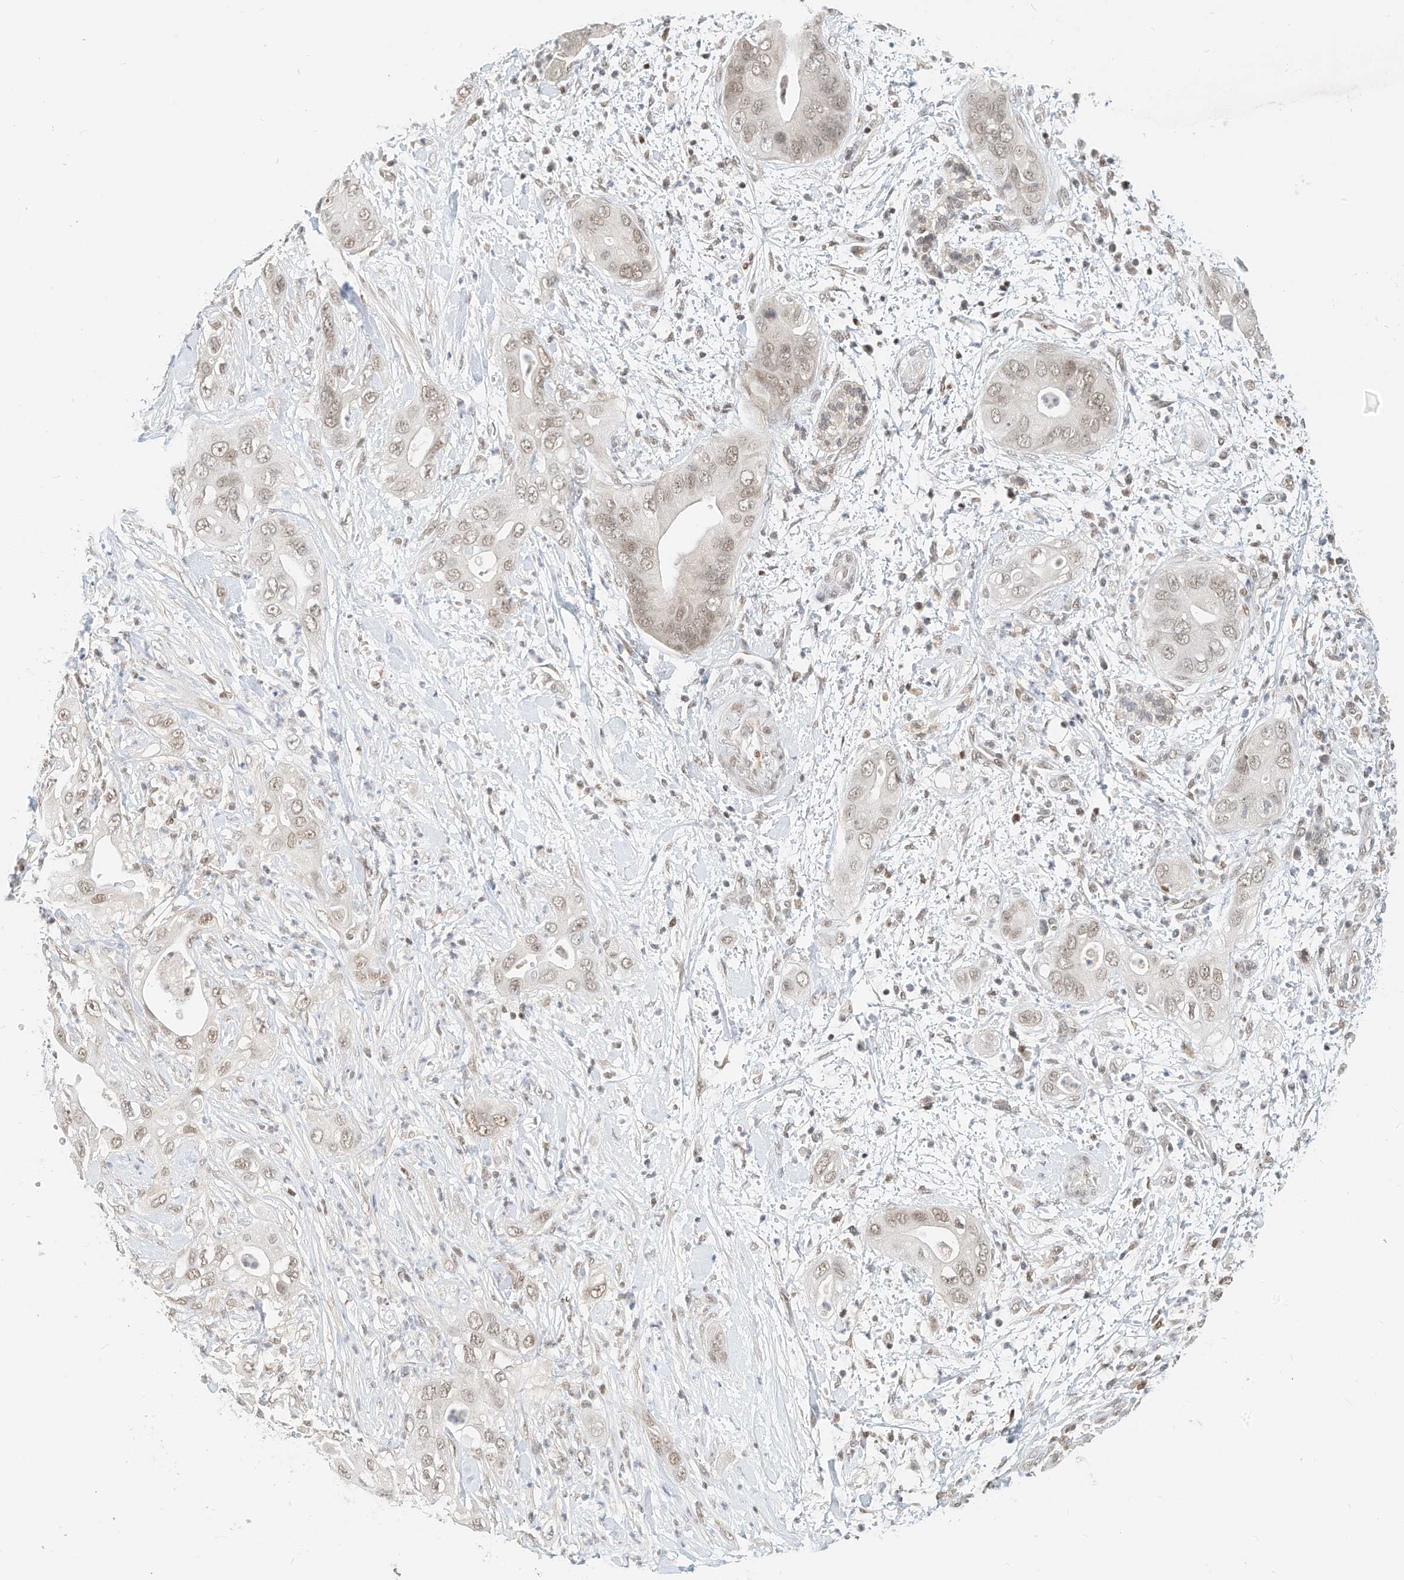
{"staining": {"intensity": "weak", "quantity": ">75%", "location": "nuclear"}, "tissue": "pancreatic cancer", "cell_type": "Tumor cells", "image_type": "cancer", "snomed": [{"axis": "morphology", "description": "Adenocarcinoma, NOS"}, {"axis": "topography", "description": "Pancreas"}], "caption": "IHC staining of adenocarcinoma (pancreatic), which displays low levels of weak nuclear positivity in approximately >75% of tumor cells indicating weak nuclear protein staining. The staining was performed using DAB (3,3'-diaminobenzidine) (brown) for protein detection and nuclei were counterstained in hematoxylin (blue).", "gene": "OGT", "patient": {"sex": "female", "age": 78}}